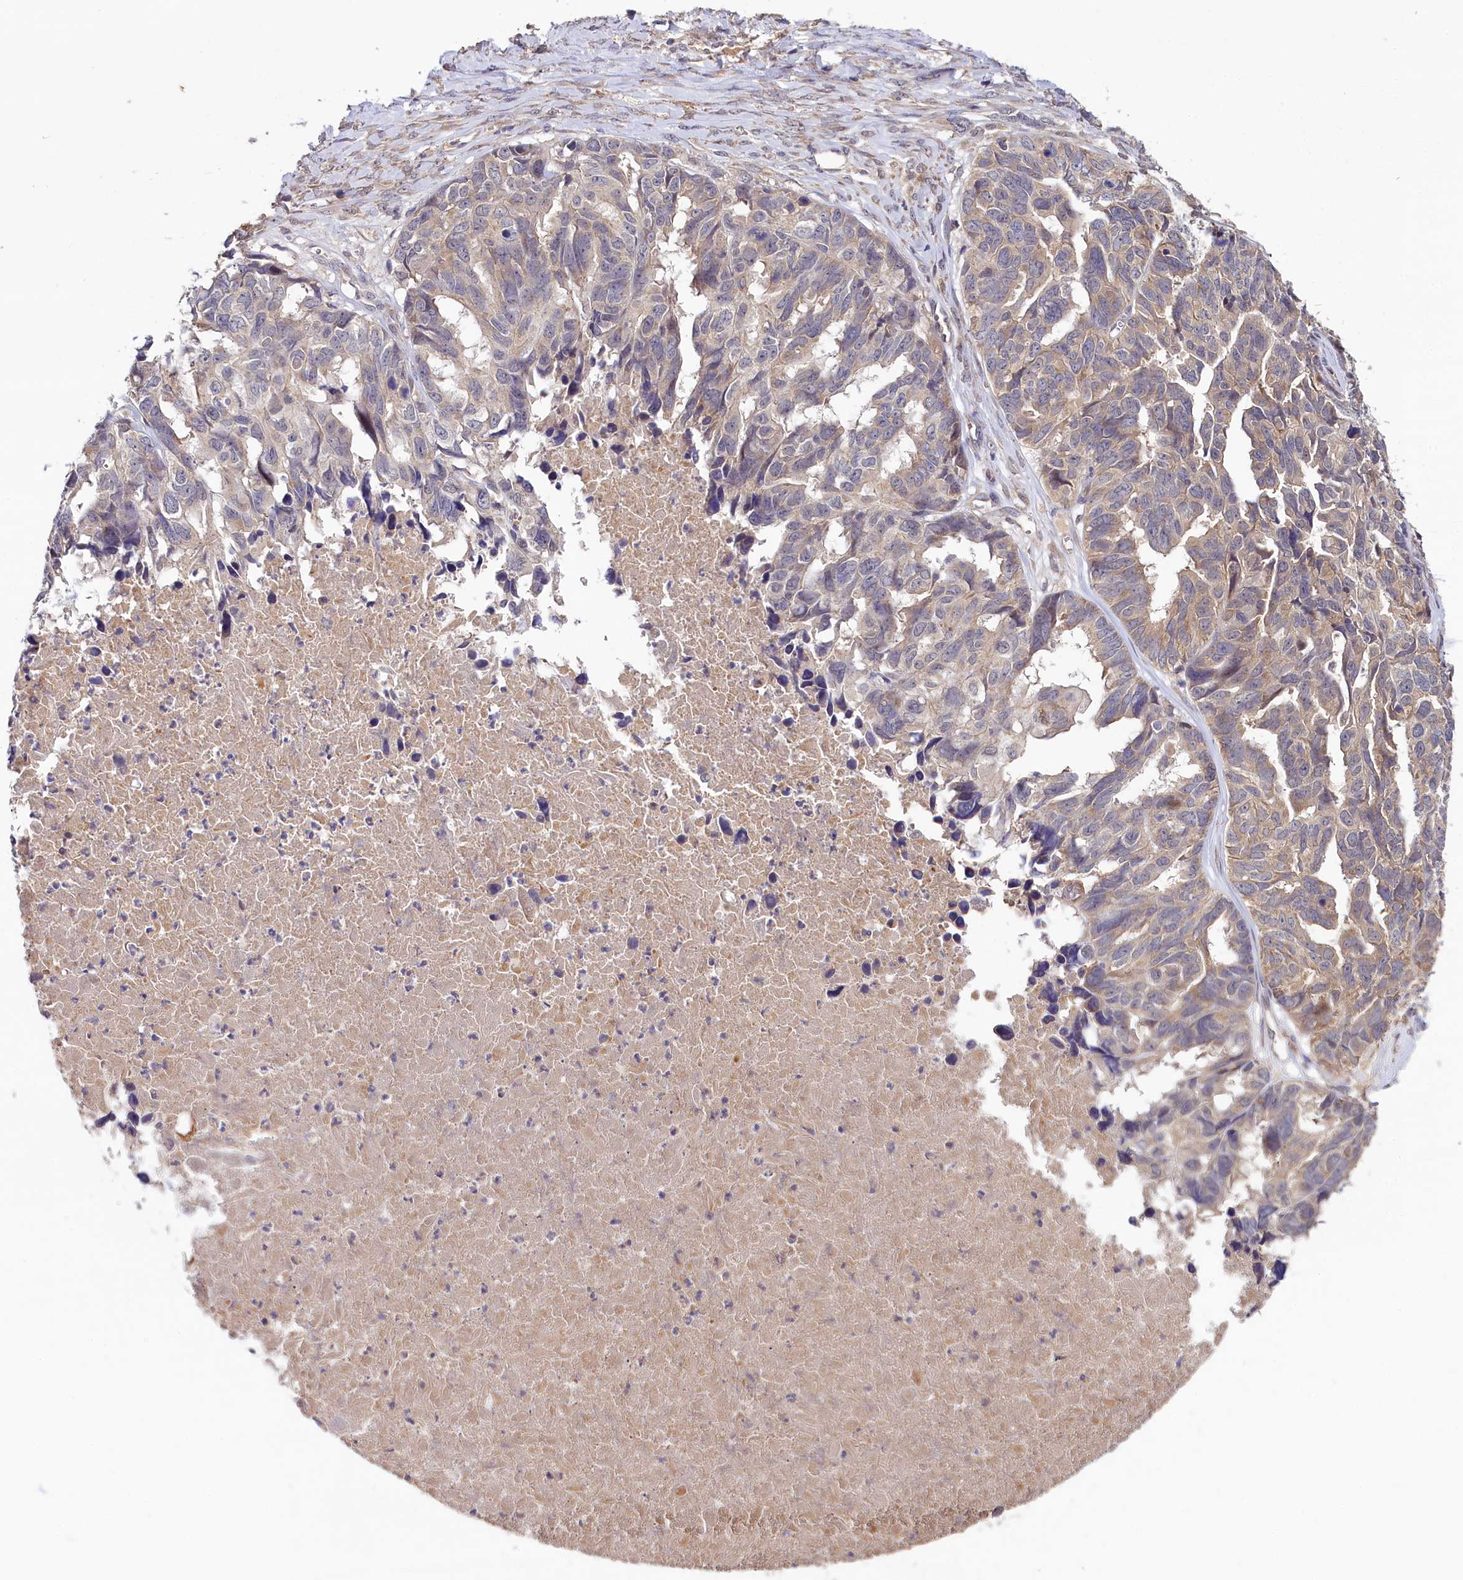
{"staining": {"intensity": "weak", "quantity": "<25%", "location": "cytoplasmic/membranous"}, "tissue": "ovarian cancer", "cell_type": "Tumor cells", "image_type": "cancer", "snomed": [{"axis": "morphology", "description": "Cystadenocarcinoma, serous, NOS"}, {"axis": "topography", "description": "Ovary"}], "caption": "Human ovarian cancer (serous cystadenocarcinoma) stained for a protein using IHC shows no expression in tumor cells.", "gene": "TMEM39A", "patient": {"sex": "female", "age": 79}}